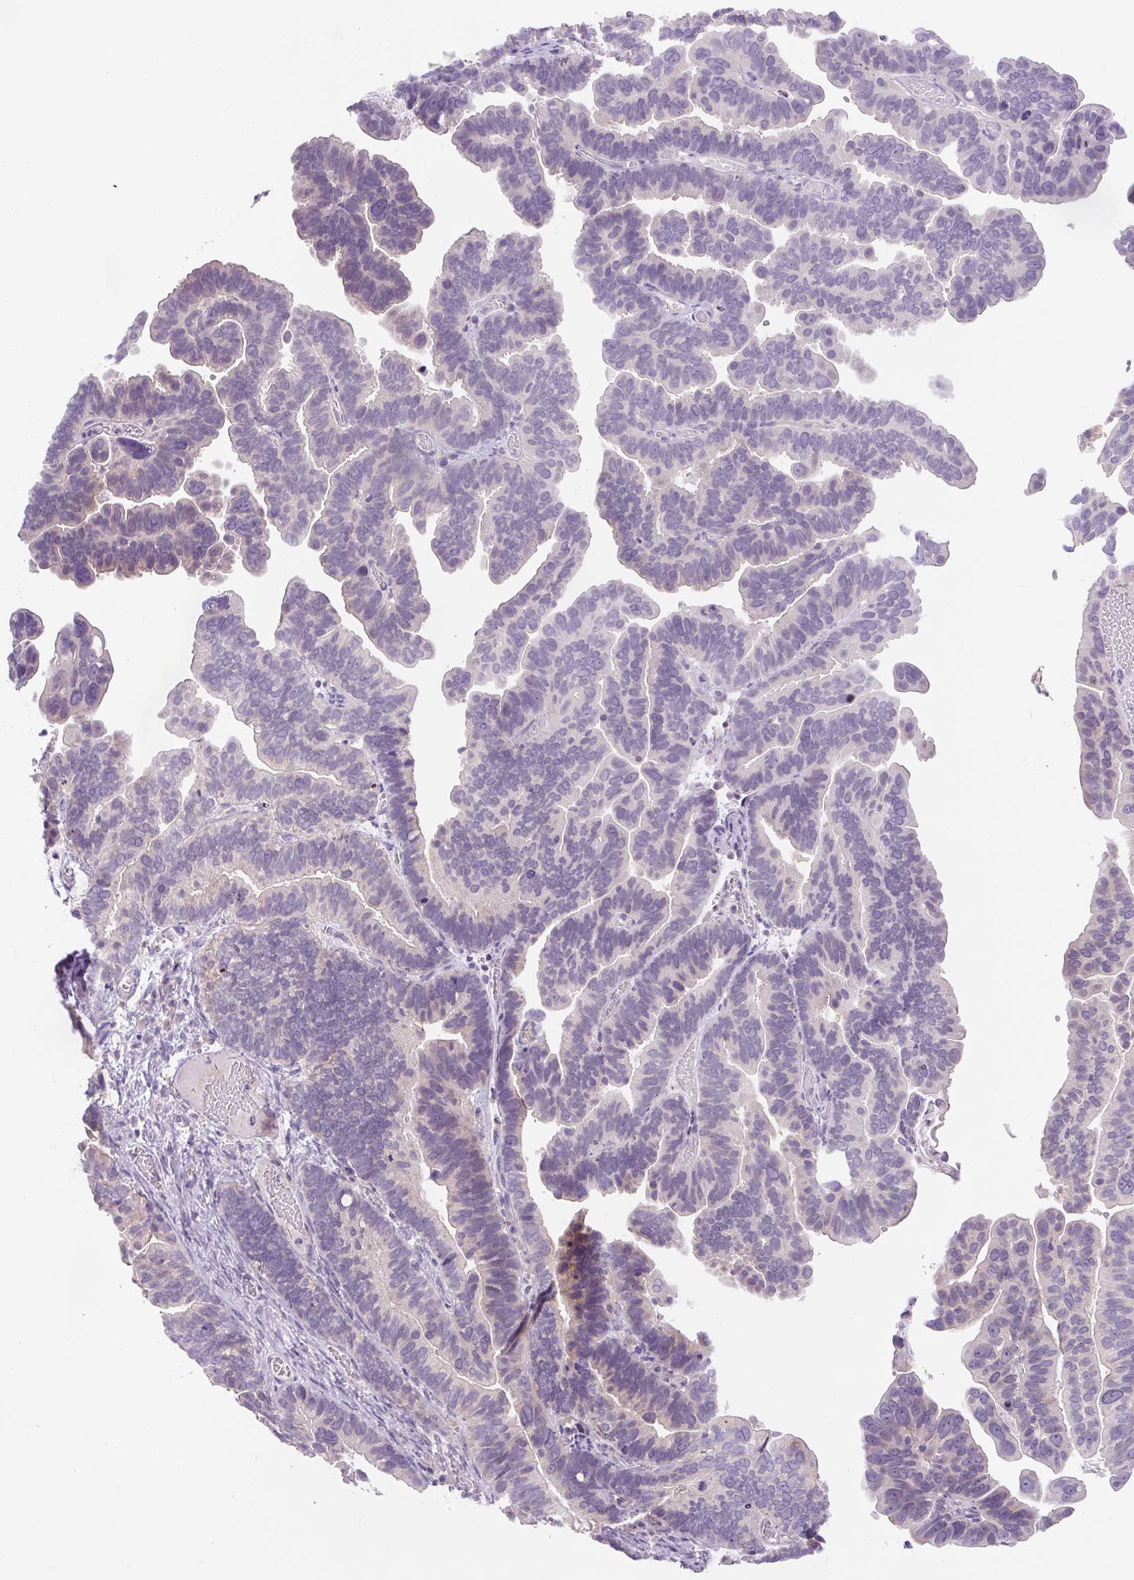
{"staining": {"intensity": "negative", "quantity": "none", "location": "none"}, "tissue": "ovarian cancer", "cell_type": "Tumor cells", "image_type": "cancer", "snomed": [{"axis": "morphology", "description": "Cystadenocarcinoma, serous, NOS"}, {"axis": "topography", "description": "Ovary"}], "caption": "A high-resolution micrograph shows immunohistochemistry (IHC) staining of ovarian cancer, which reveals no significant positivity in tumor cells. (DAB (3,3'-diaminobenzidine) immunohistochemistry (IHC) visualized using brightfield microscopy, high magnification).", "gene": "UBL3", "patient": {"sex": "female", "age": 56}}